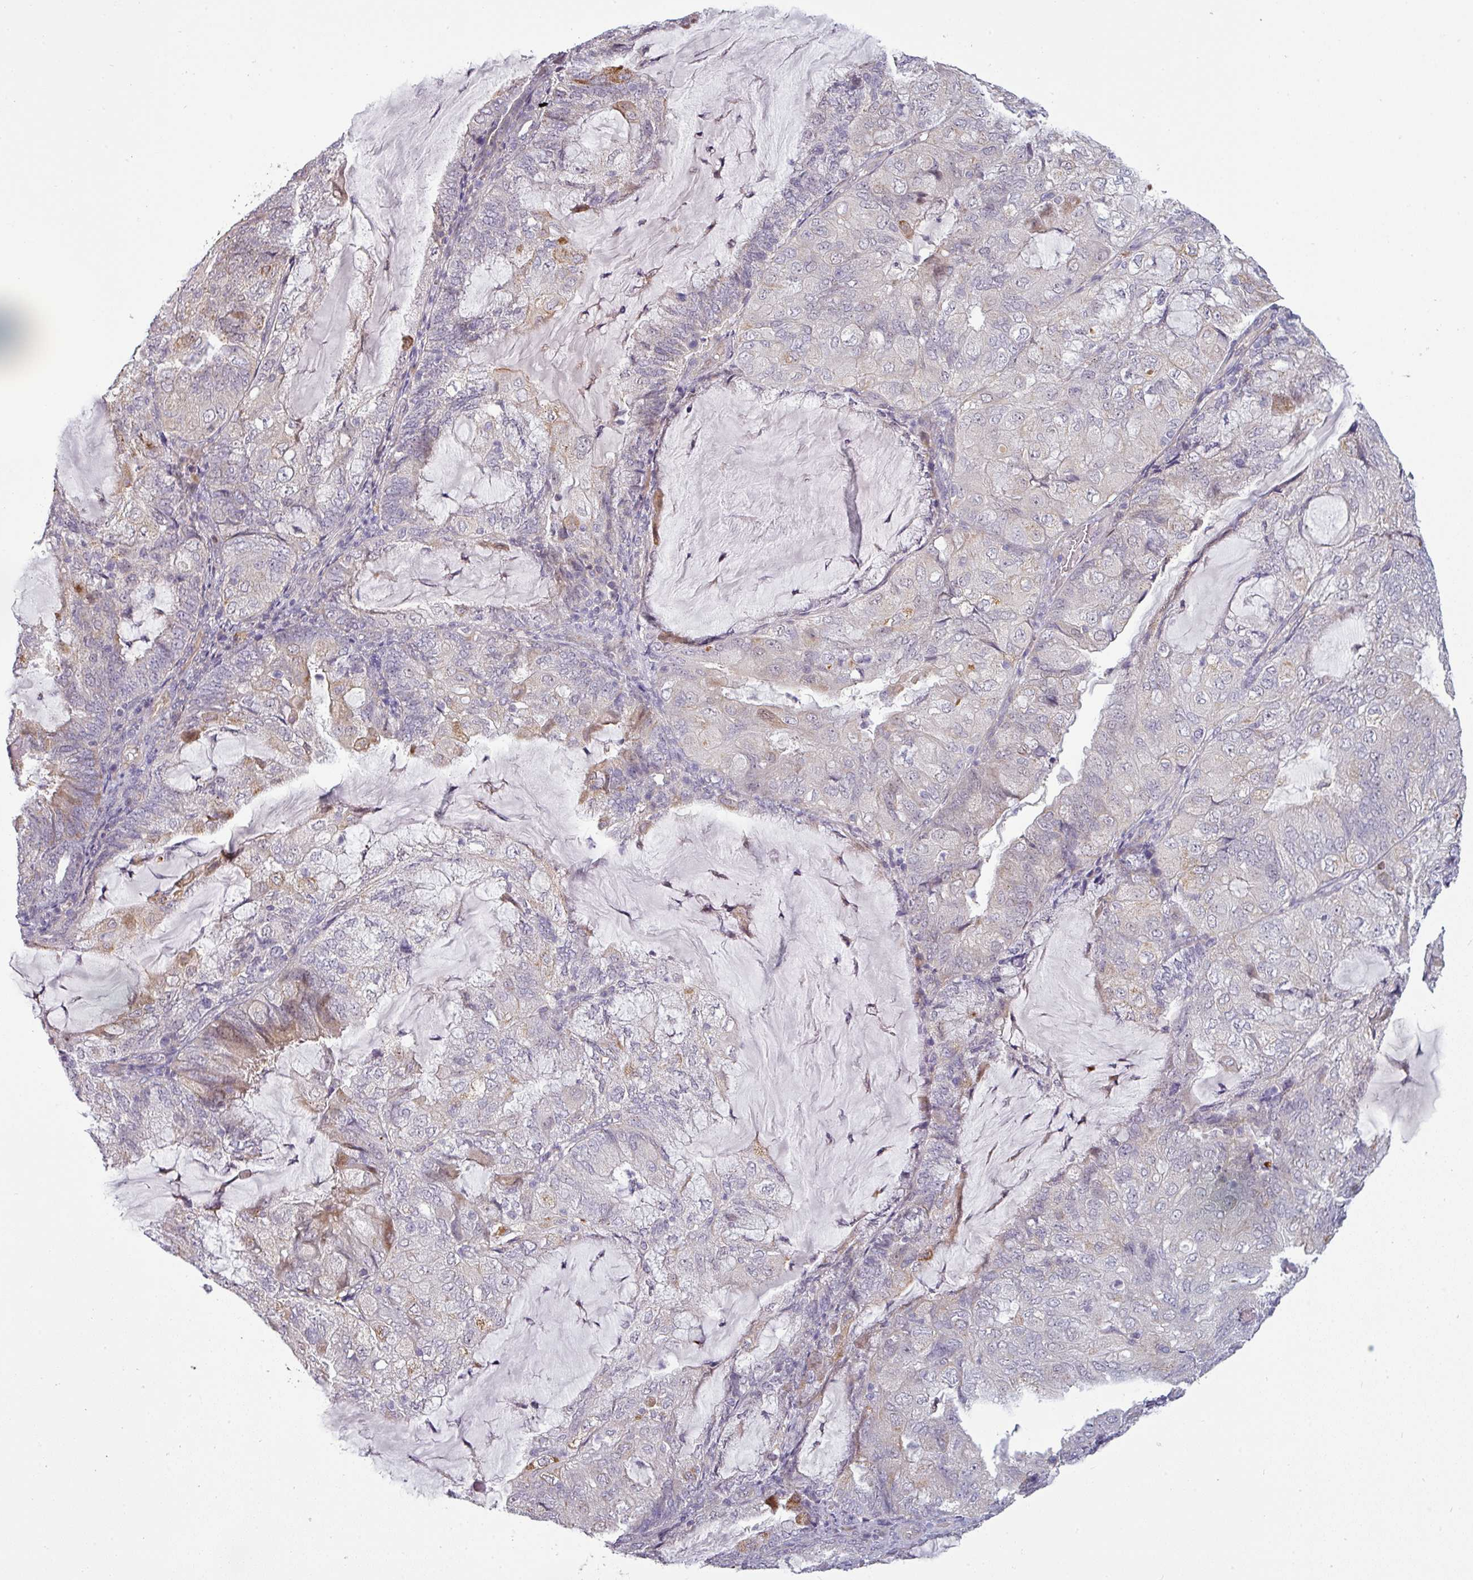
{"staining": {"intensity": "moderate", "quantity": "<25%", "location": "cytoplasmic/membranous"}, "tissue": "endometrial cancer", "cell_type": "Tumor cells", "image_type": "cancer", "snomed": [{"axis": "morphology", "description": "Adenocarcinoma, NOS"}, {"axis": "topography", "description": "Endometrium"}], "caption": "Moderate cytoplasmic/membranous expression for a protein is seen in about <25% of tumor cells of endometrial cancer using IHC.", "gene": "C2orf16", "patient": {"sex": "female", "age": 81}}